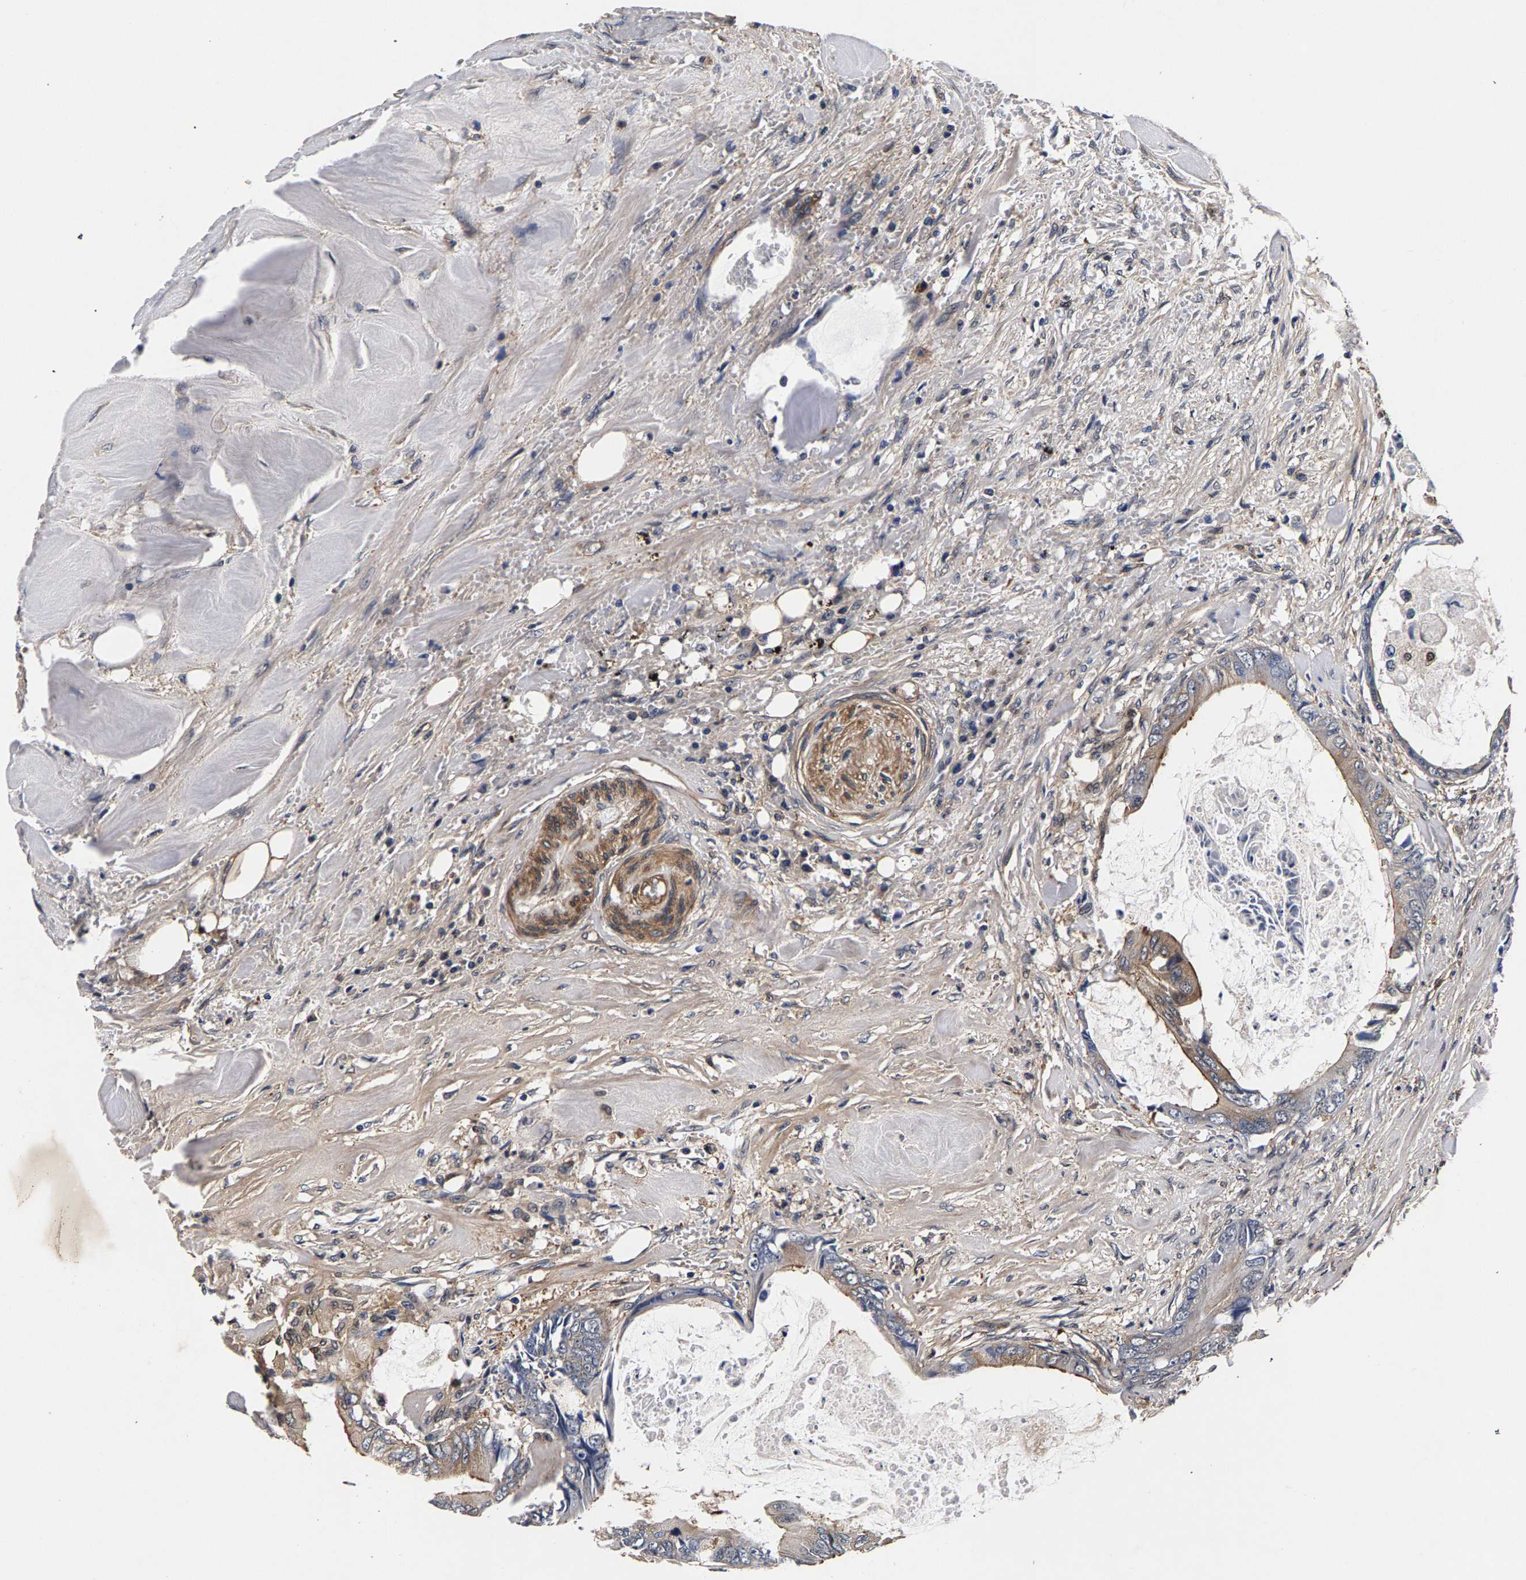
{"staining": {"intensity": "moderate", "quantity": "25%-75%", "location": "cytoplasmic/membranous"}, "tissue": "colorectal cancer", "cell_type": "Tumor cells", "image_type": "cancer", "snomed": [{"axis": "morphology", "description": "Normal tissue, NOS"}, {"axis": "morphology", "description": "Adenocarcinoma, NOS"}, {"axis": "topography", "description": "Rectum"}, {"axis": "topography", "description": "Peripheral nerve tissue"}], "caption": "An image of human colorectal cancer stained for a protein shows moderate cytoplasmic/membranous brown staining in tumor cells.", "gene": "MARCHF7", "patient": {"sex": "female", "age": 77}}